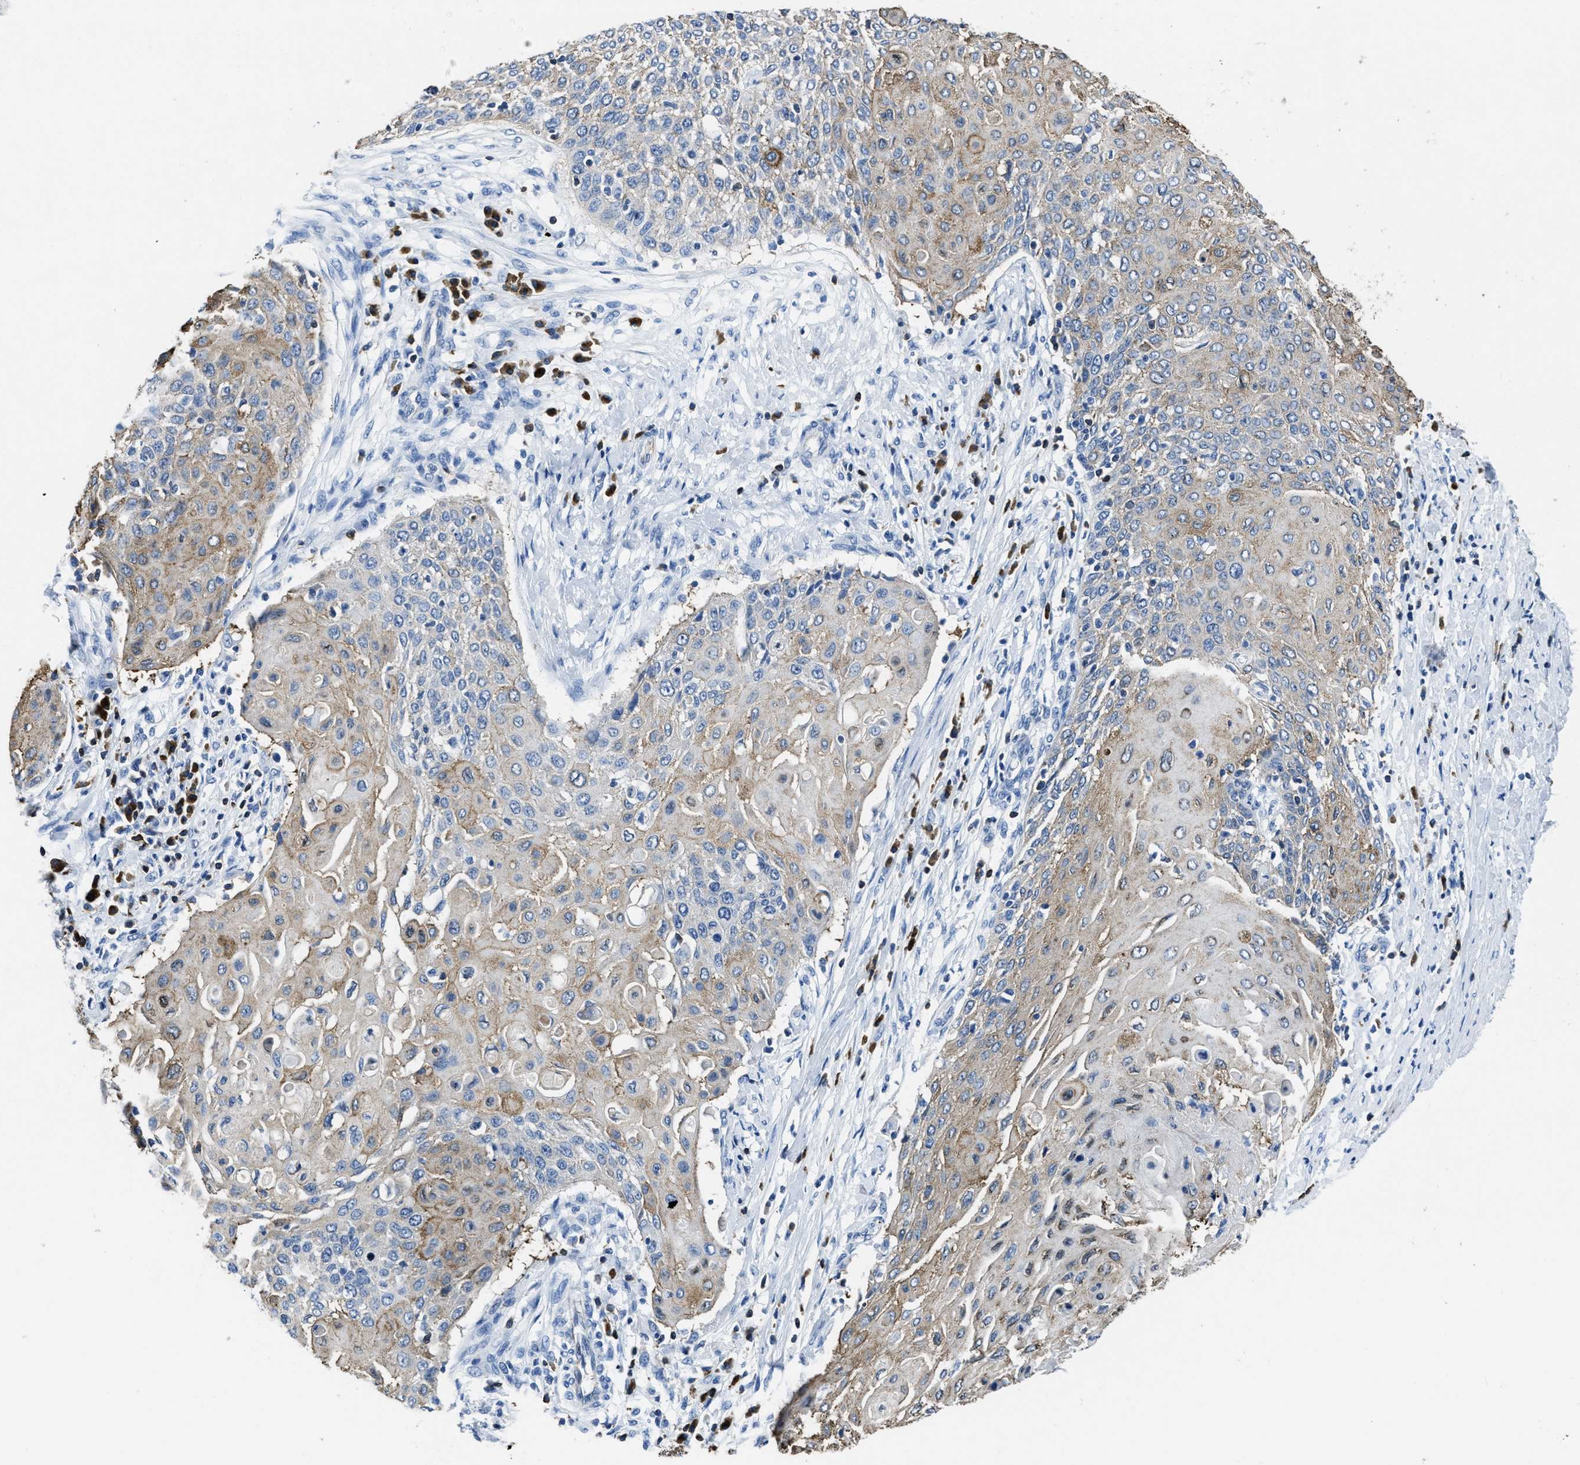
{"staining": {"intensity": "moderate", "quantity": "25%-75%", "location": "cytoplasmic/membranous"}, "tissue": "cervical cancer", "cell_type": "Tumor cells", "image_type": "cancer", "snomed": [{"axis": "morphology", "description": "Squamous cell carcinoma, NOS"}, {"axis": "topography", "description": "Cervix"}], "caption": "Immunohistochemistry photomicrograph of cervical cancer stained for a protein (brown), which reveals medium levels of moderate cytoplasmic/membranous expression in about 25%-75% of tumor cells.", "gene": "ITGA3", "patient": {"sex": "female", "age": 39}}